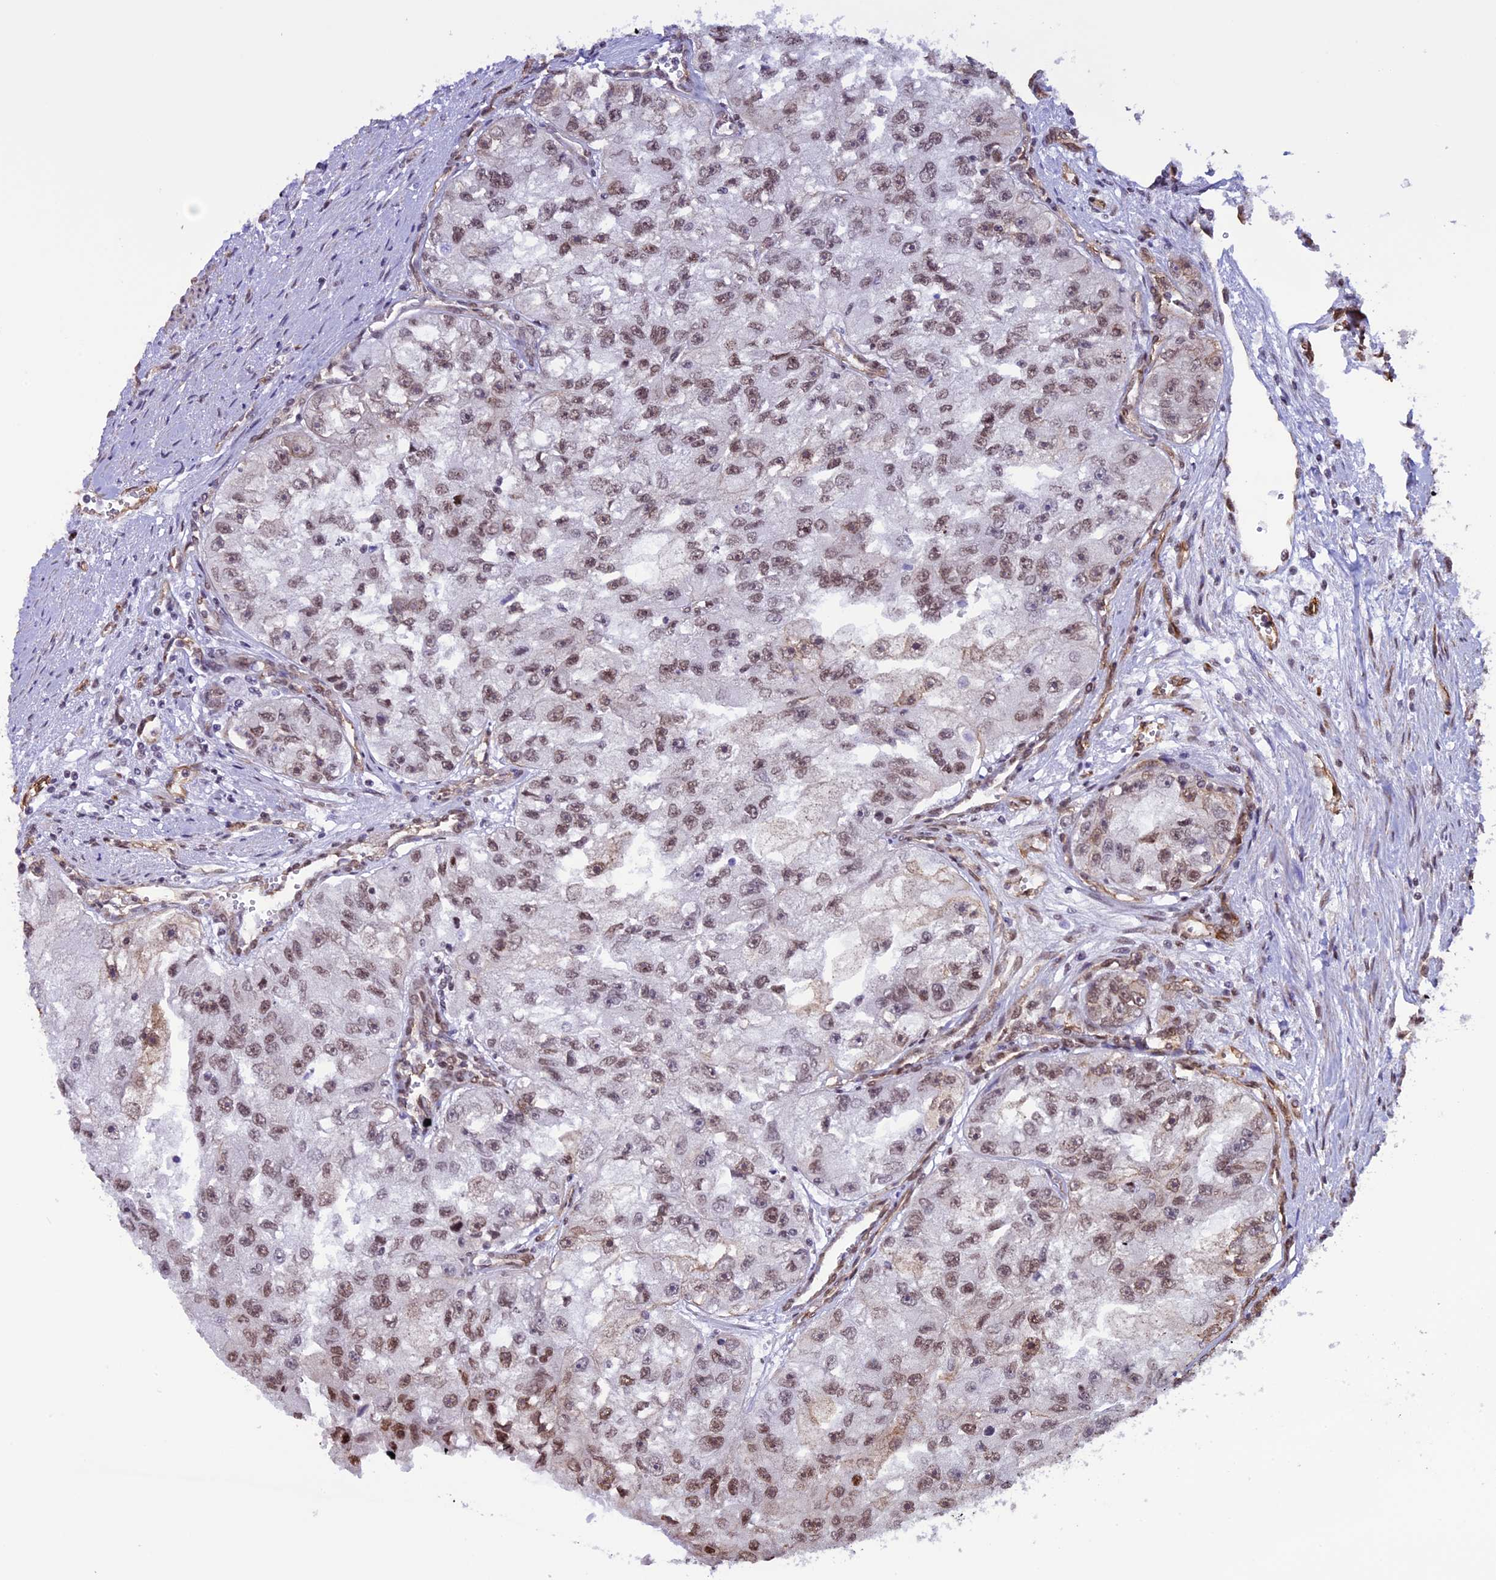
{"staining": {"intensity": "moderate", "quantity": ">75%", "location": "nuclear"}, "tissue": "renal cancer", "cell_type": "Tumor cells", "image_type": "cancer", "snomed": [{"axis": "morphology", "description": "Adenocarcinoma, NOS"}, {"axis": "topography", "description": "Kidney"}], "caption": "This micrograph displays renal adenocarcinoma stained with immunohistochemistry to label a protein in brown. The nuclear of tumor cells show moderate positivity for the protein. Nuclei are counter-stained blue.", "gene": "MPHOSPH8", "patient": {"sex": "male", "age": 63}}